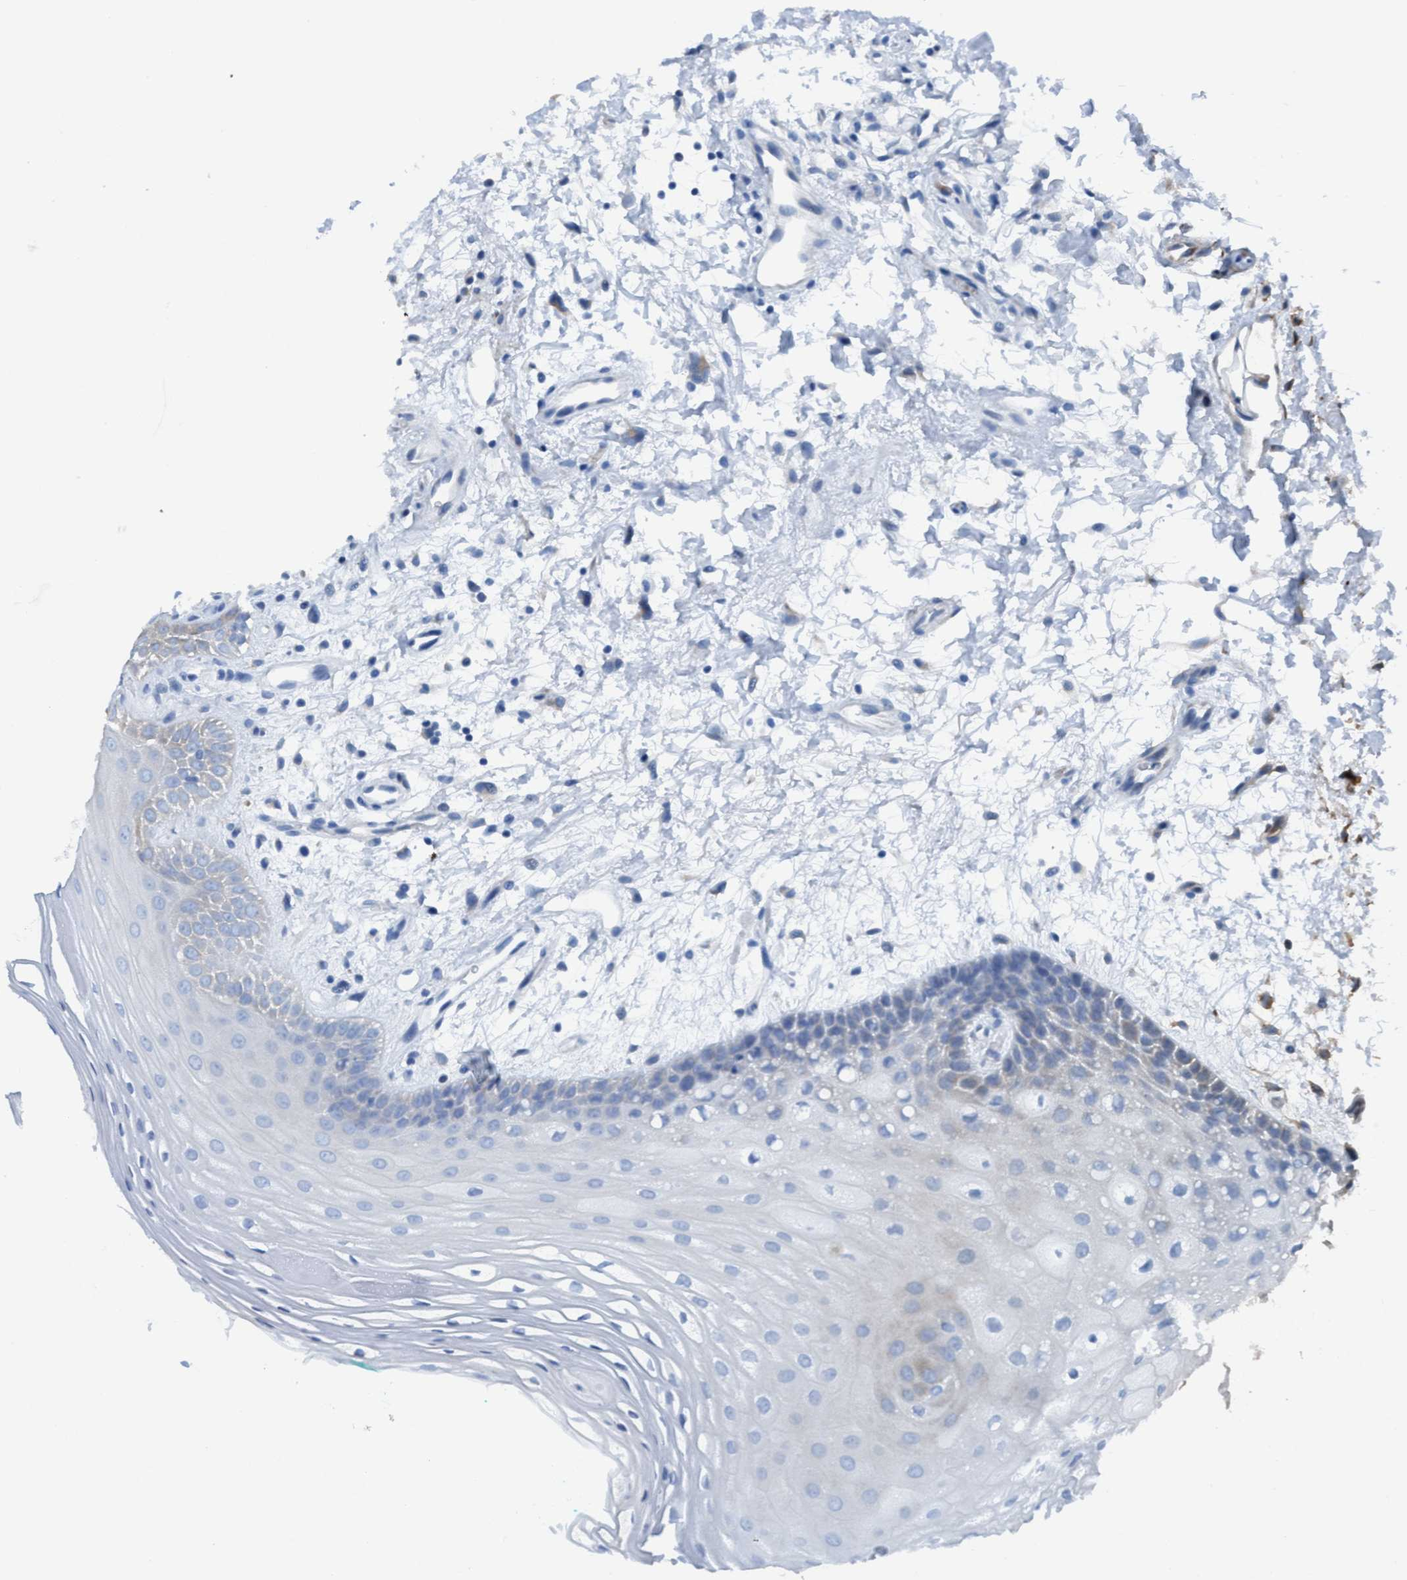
{"staining": {"intensity": "moderate", "quantity": "25%-75%", "location": "cytoplasmic/membranous"}, "tissue": "oral mucosa", "cell_type": "Squamous epithelial cells", "image_type": "normal", "snomed": [{"axis": "morphology", "description": "Normal tissue, NOS"}, {"axis": "topography", "description": "Skeletal muscle"}, {"axis": "topography", "description": "Oral tissue"}, {"axis": "topography", "description": "Peripheral nerve tissue"}], "caption": "Brown immunohistochemical staining in unremarkable human oral mucosa exhibits moderate cytoplasmic/membranous expression in approximately 25%-75% of squamous epithelial cells. (DAB IHC with brightfield microscopy, high magnification).", "gene": "NMT1", "patient": {"sex": "female", "age": 84}}